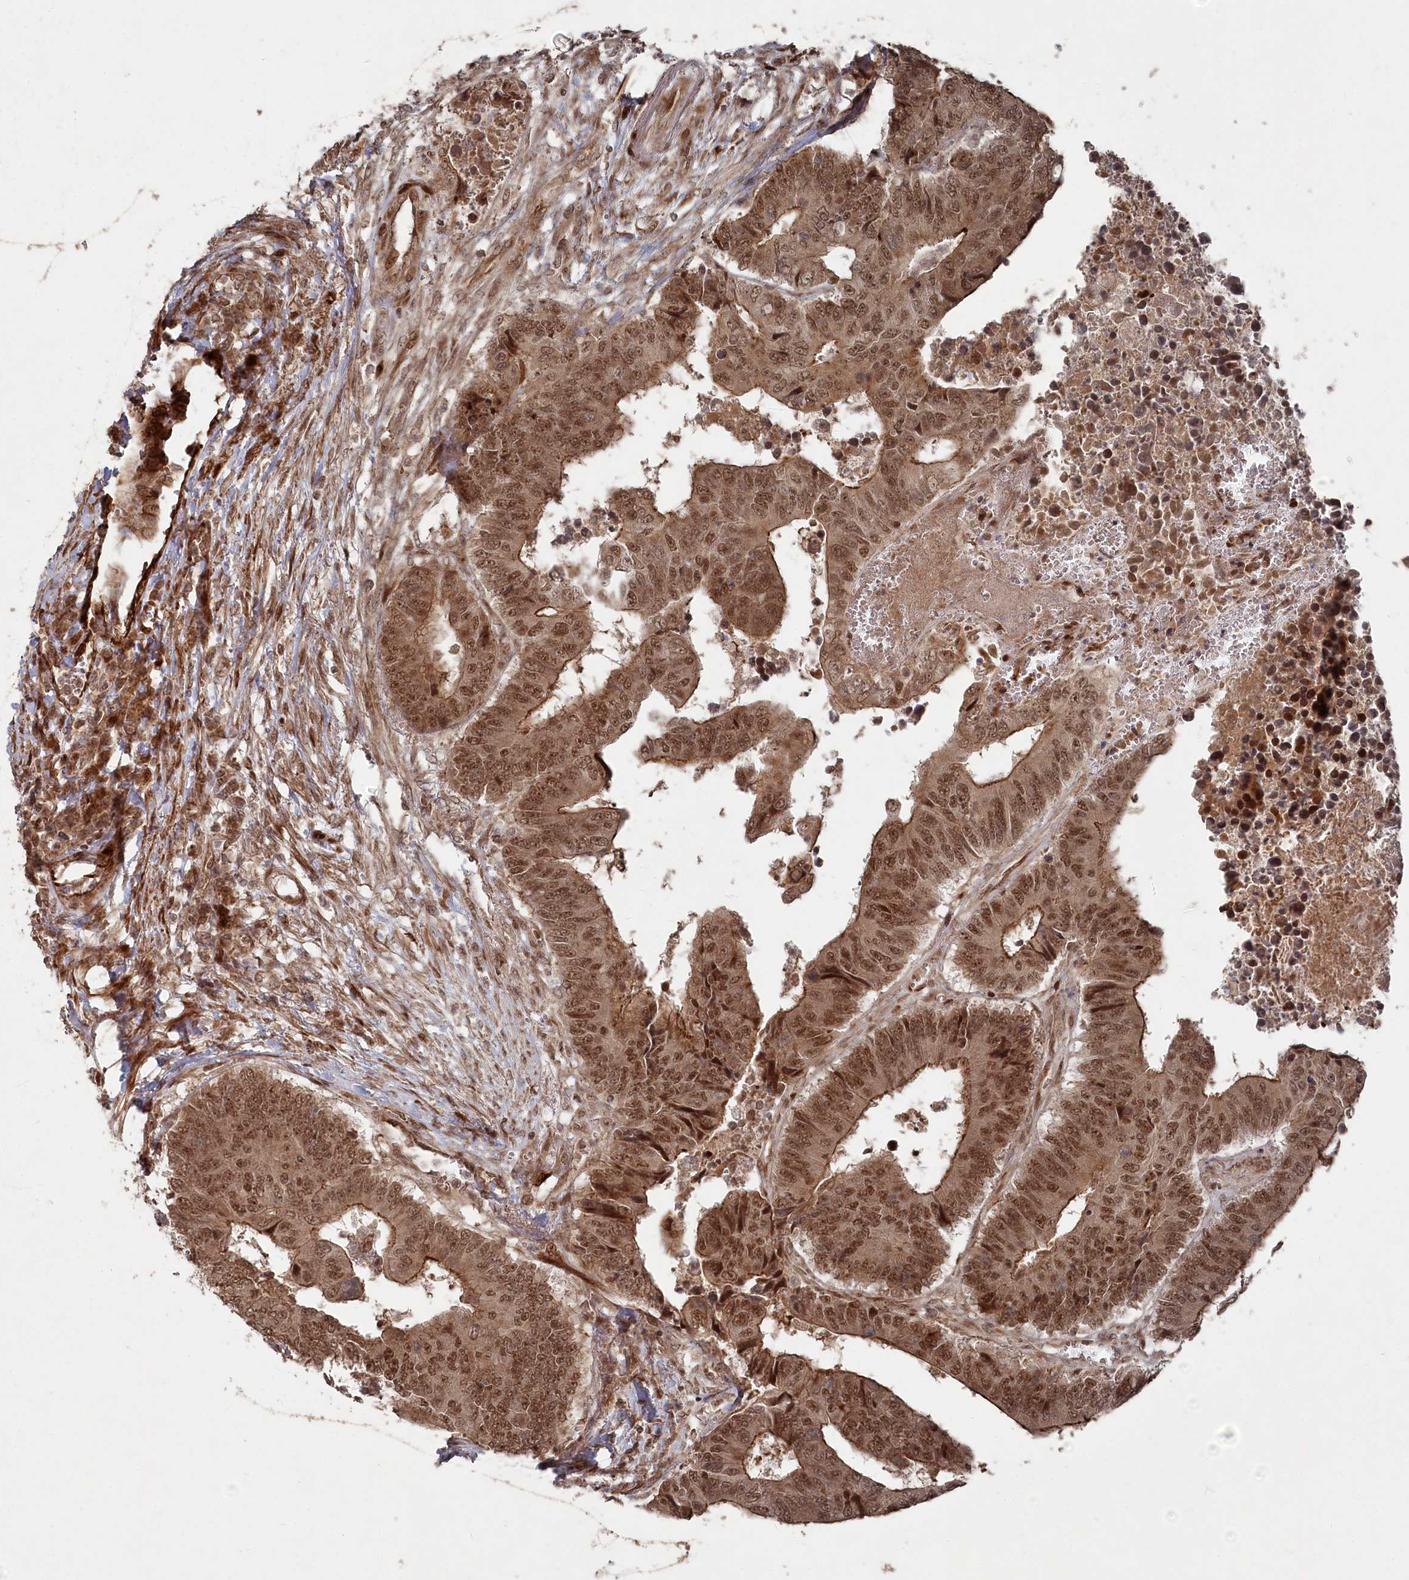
{"staining": {"intensity": "moderate", "quantity": ">75%", "location": "cytoplasmic/membranous,nuclear"}, "tissue": "colorectal cancer", "cell_type": "Tumor cells", "image_type": "cancer", "snomed": [{"axis": "morphology", "description": "Adenocarcinoma, NOS"}, {"axis": "topography", "description": "Rectum"}], "caption": "Adenocarcinoma (colorectal) stained for a protein (brown) reveals moderate cytoplasmic/membranous and nuclear positive expression in approximately >75% of tumor cells.", "gene": "POLR3A", "patient": {"sex": "male", "age": 84}}